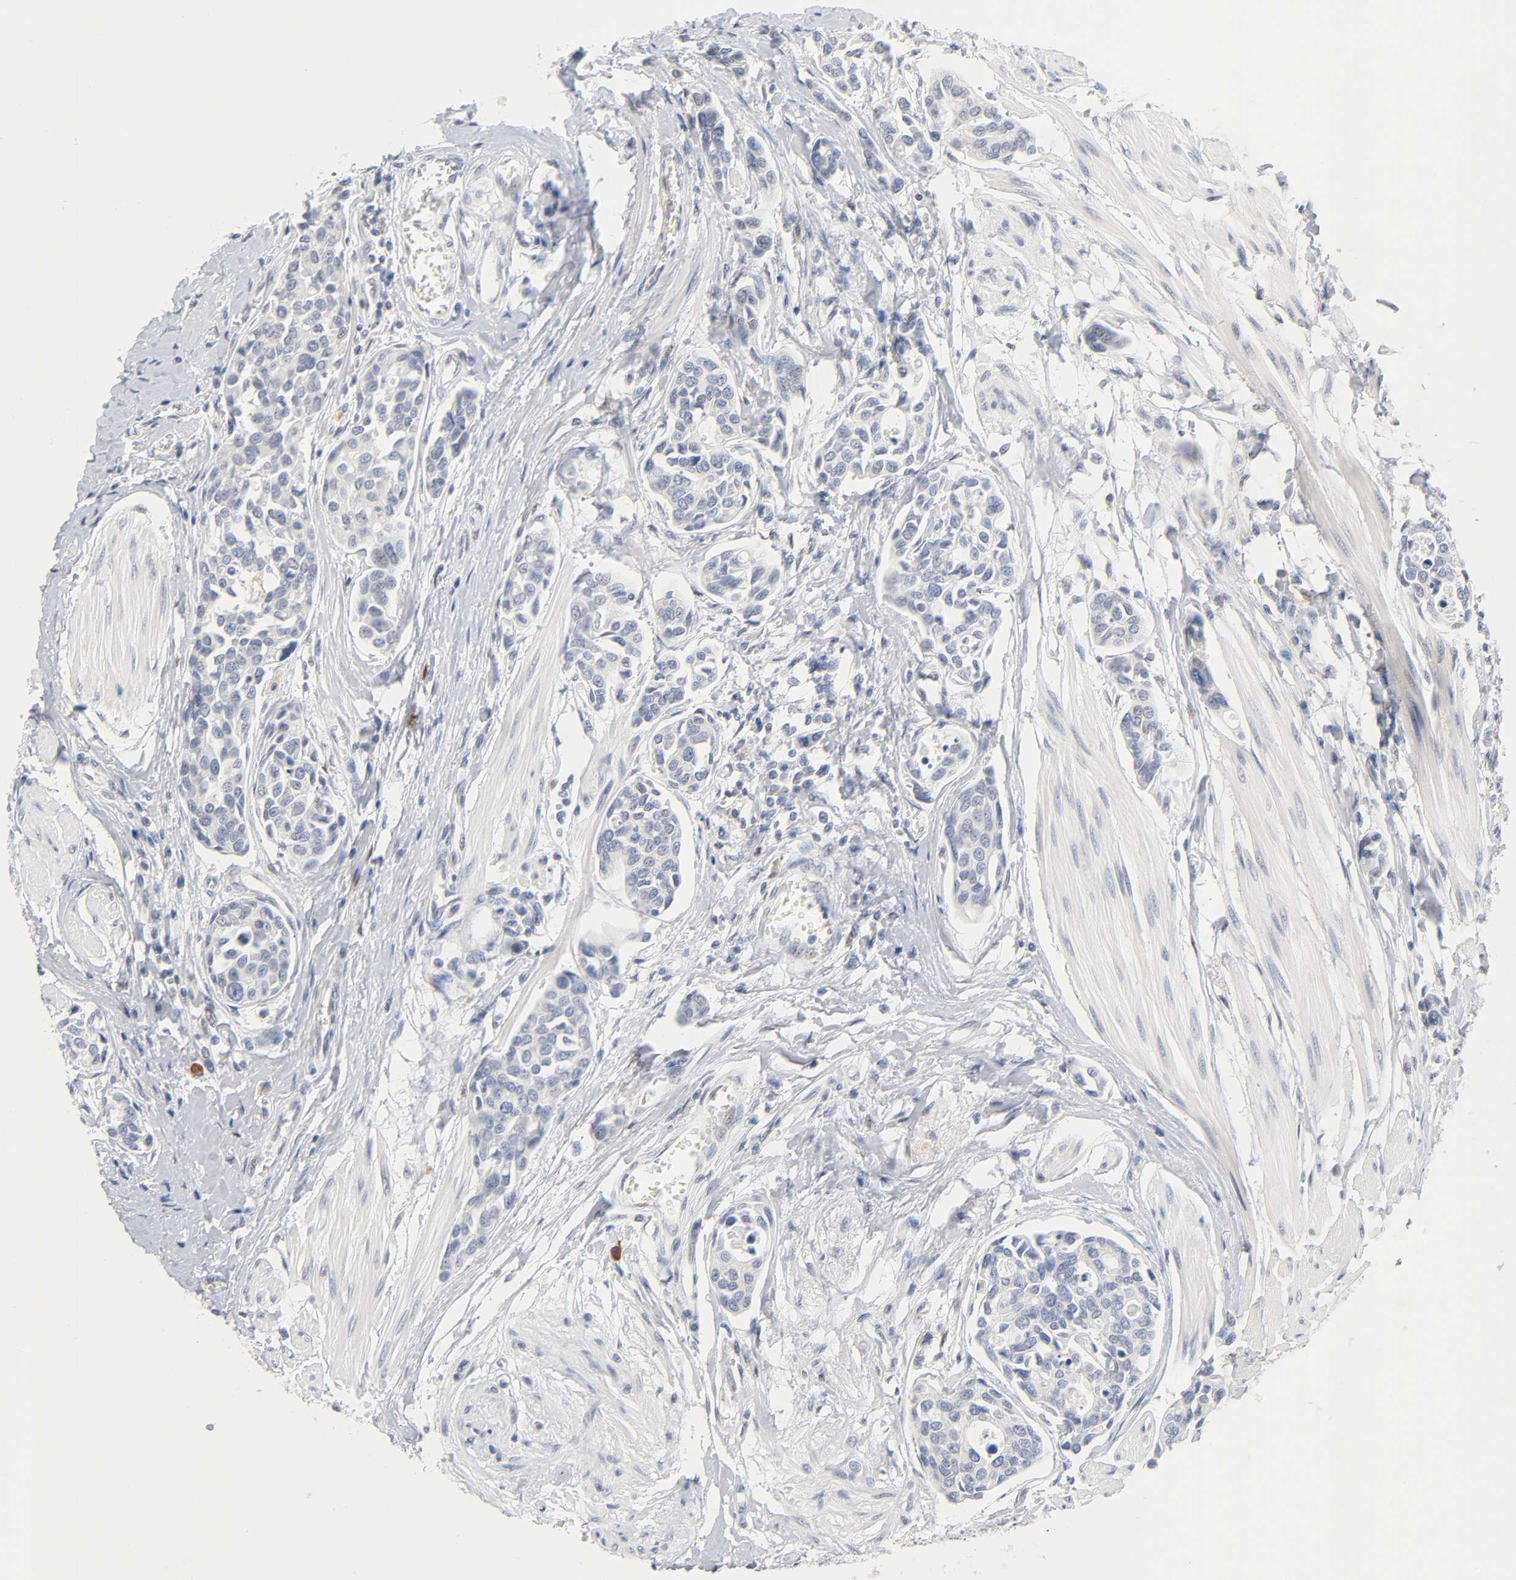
{"staining": {"intensity": "negative", "quantity": "none", "location": "none"}, "tissue": "urothelial cancer", "cell_type": "Tumor cells", "image_type": "cancer", "snomed": [{"axis": "morphology", "description": "Urothelial carcinoma, High grade"}, {"axis": "topography", "description": "Urinary bladder"}], "caption": "The immunohistochemistry (IHC) photomicrograph has no significant staining in tumor cells of urothelial cancer tissue.", "gene": "NFATC1", "patient": {"sex": "male", "age": 78}}